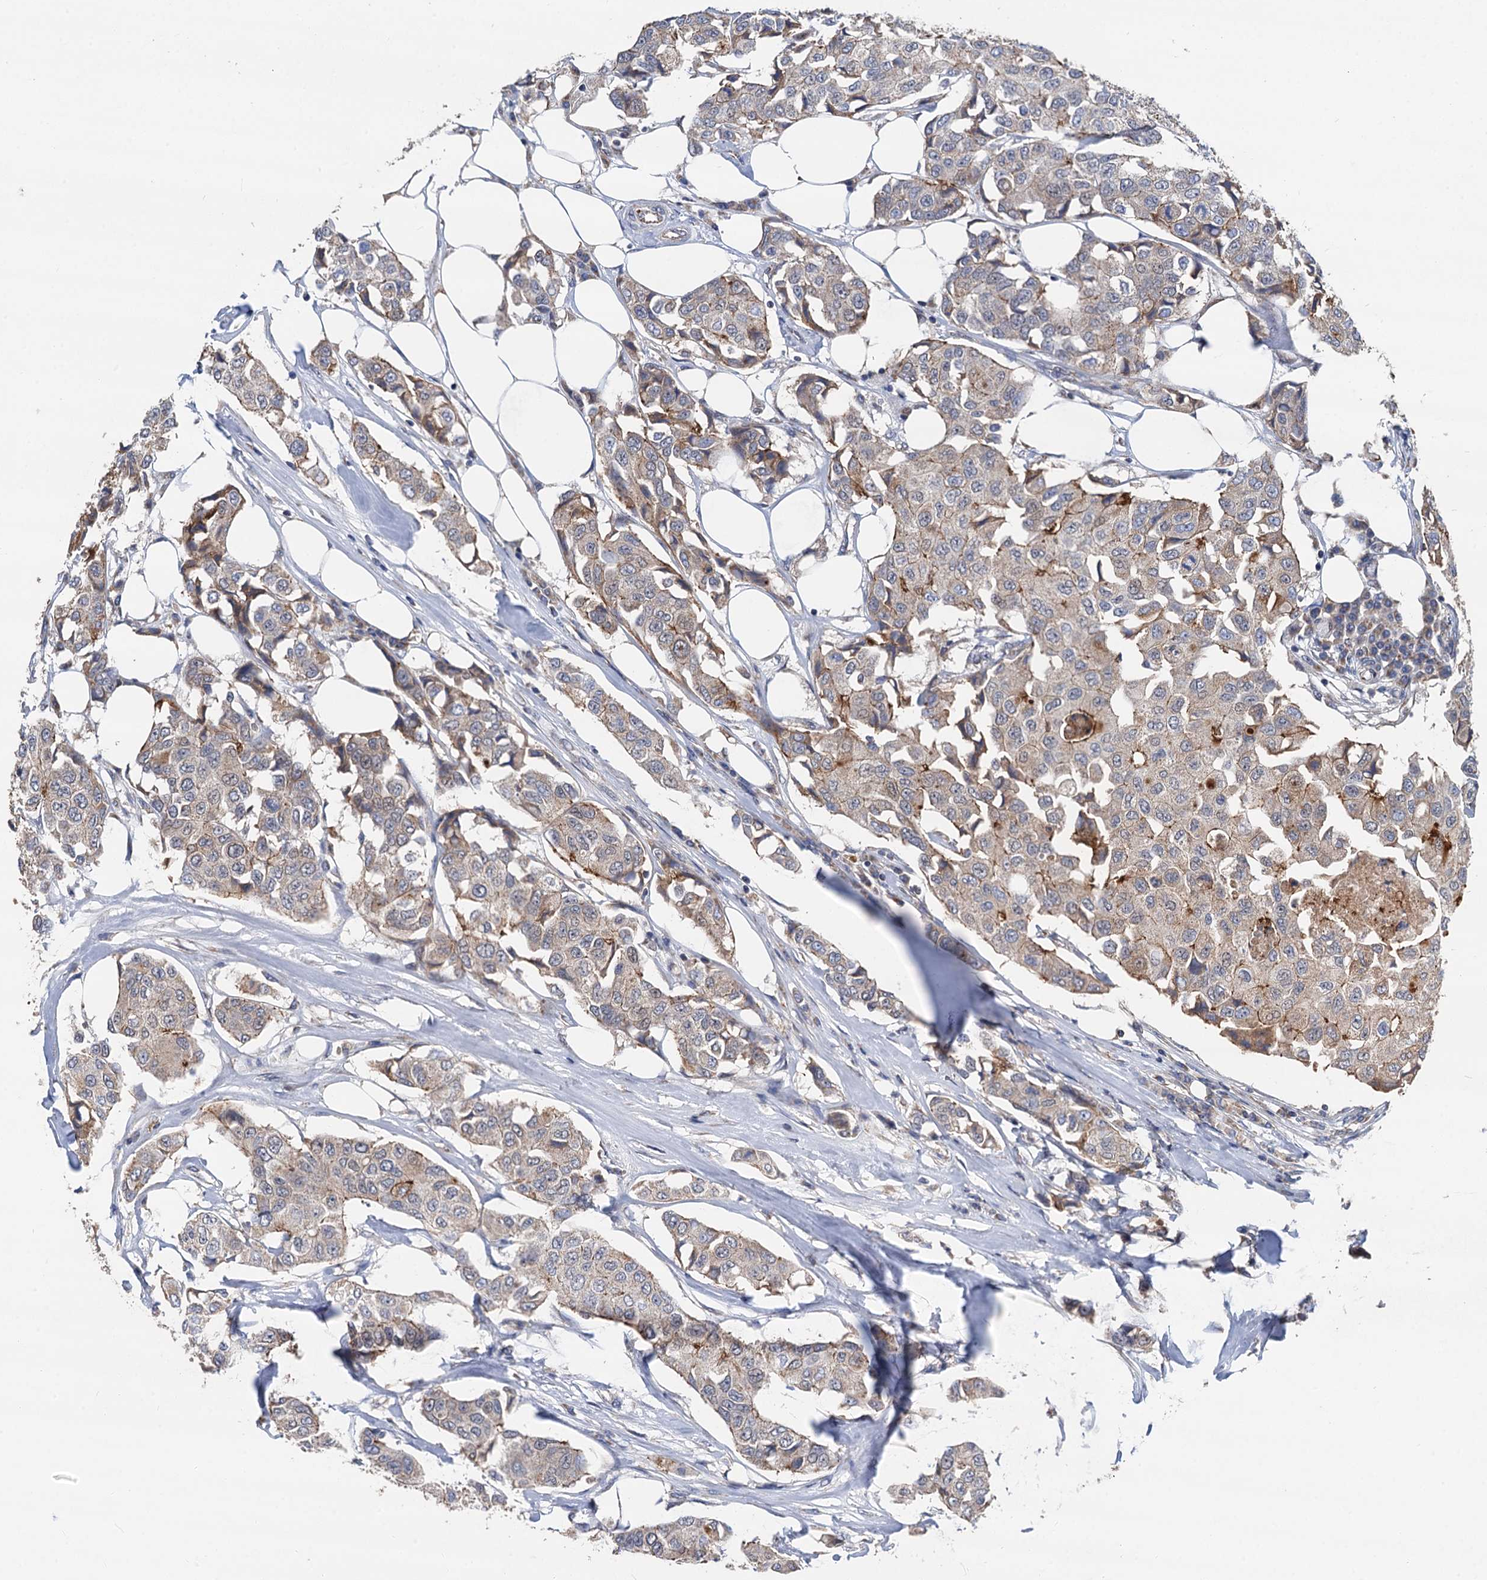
{"staining": {"intensity": "moderate", "quantity": "<25%", "location": "cytoplasmic/membranous"}, "tissue": "breast cancer", "cell_type": "Tumor cells", "image_type": "cancer", "snomed": [{"axis": "morphology", "description": "Duct carcinoma"}, {"axis": "topography", "description": "Breast"}], "caption": "About <25% of tumor cells in human breast infiltrating ductal carcinoma show moderate cytoplasmic/membranous protein positivity as visualized by brown immunohistochemical staining.", "gene": "DGLUCY", "patient": {"sex": "female", "age": 80}}